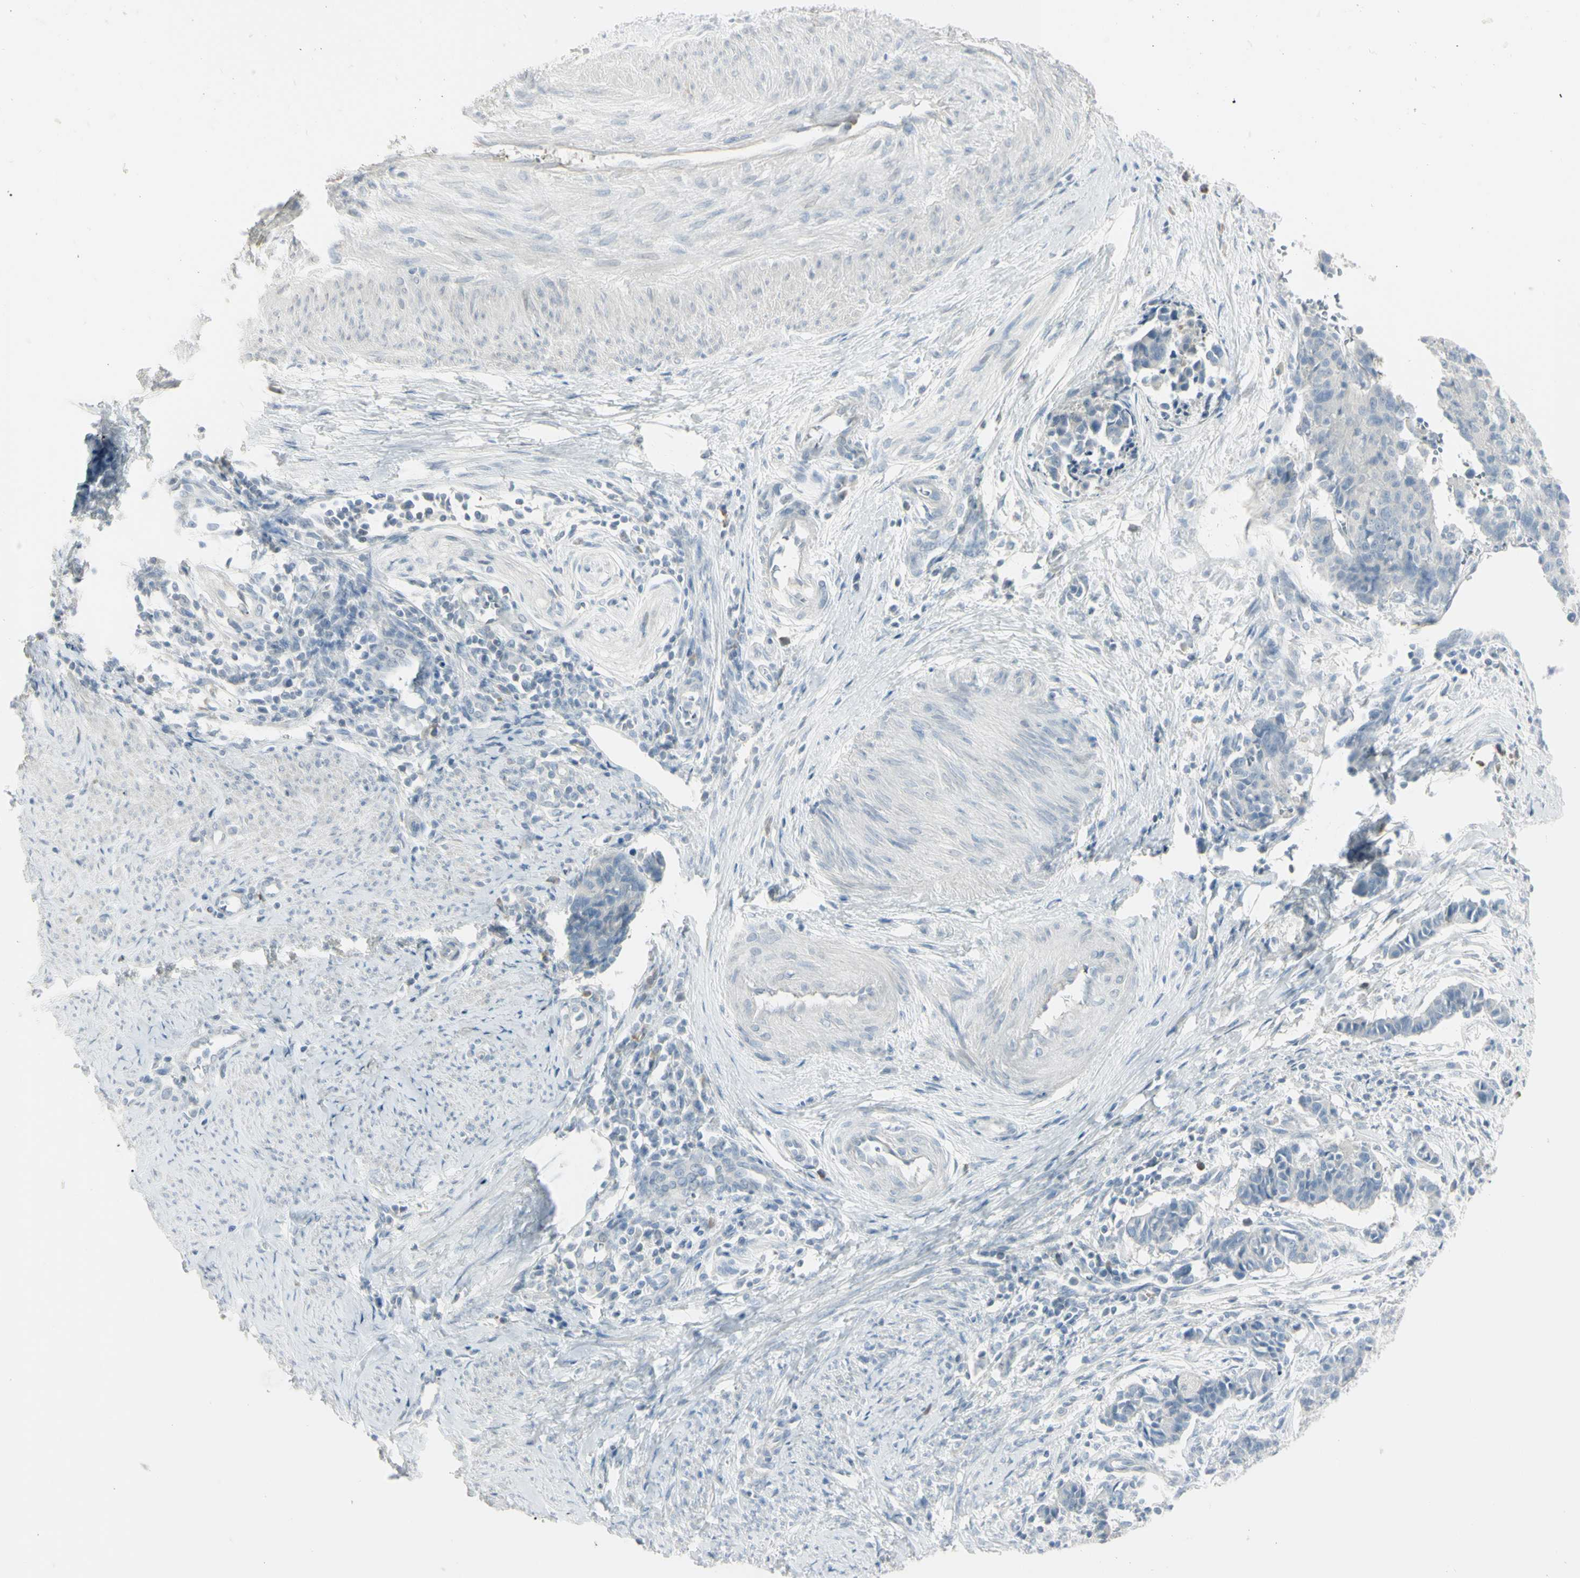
{"staining": {"intensity": "weak", "quantity": "25%-75%", "location": "cytoplasmic/membranous"}, "tissue": "cervical cancer", "cell_type": "Tumor cells", "image_type": "cancer", "snomed": [{"axis": "morphology", "description": "Normal tissue, NOS"}, {"axis": "morphology", "description": "Squamous cell carcinoma, NOS"}, {"axis": "topography", "description": "Cervix"}], "caption": "The micrograph exhibits immunohistochemical staining of cervical cancer. There is weak cytoplasmic/membranous positivity is seen in about 25%-75% of tumor cells.", "gene": "PIP", "patient": {"sex": "female", "age": 35}}